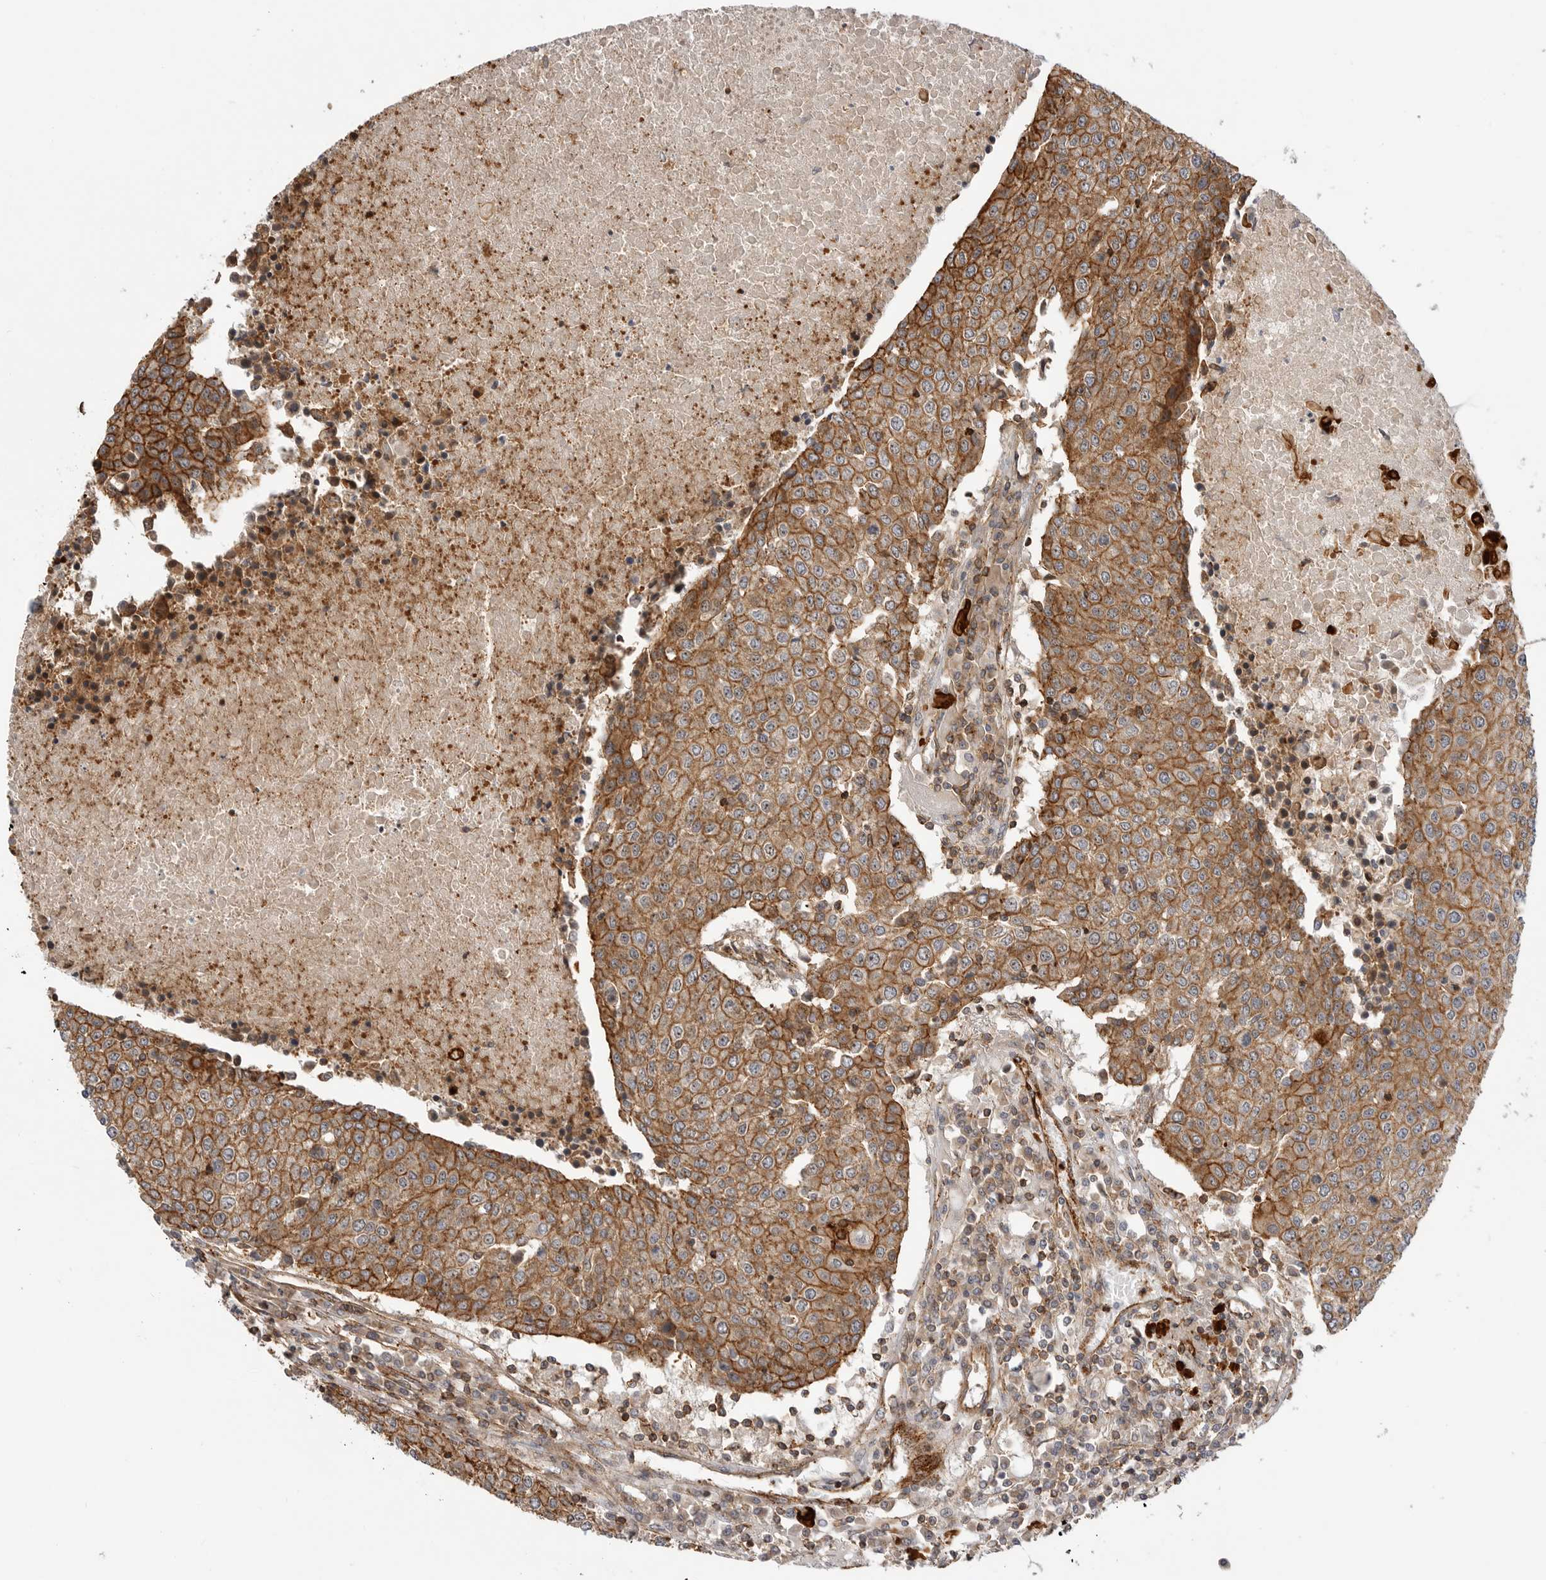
{"staining": {"intensity": "strong", "quantity": ">75%", "location": "cytoplasmic/membranous"}, "tissue": "urothelial cancer", "cell_type": "Tumor cells", "image_type": "cancer", "snomed": [{"axis": "morphology", "description": "Urothelial carcinoma, High grade"}, {"axis": "topography", "description": "Urinary bladder"}], "caption": "Brown immunohistochemical staining in urothelial cancer displays strong cytoplasmic/membranous staining in about >75% of tumor cells.", "gene": "GPATCH2", "patient": {"sex": "female", "age": 85}}